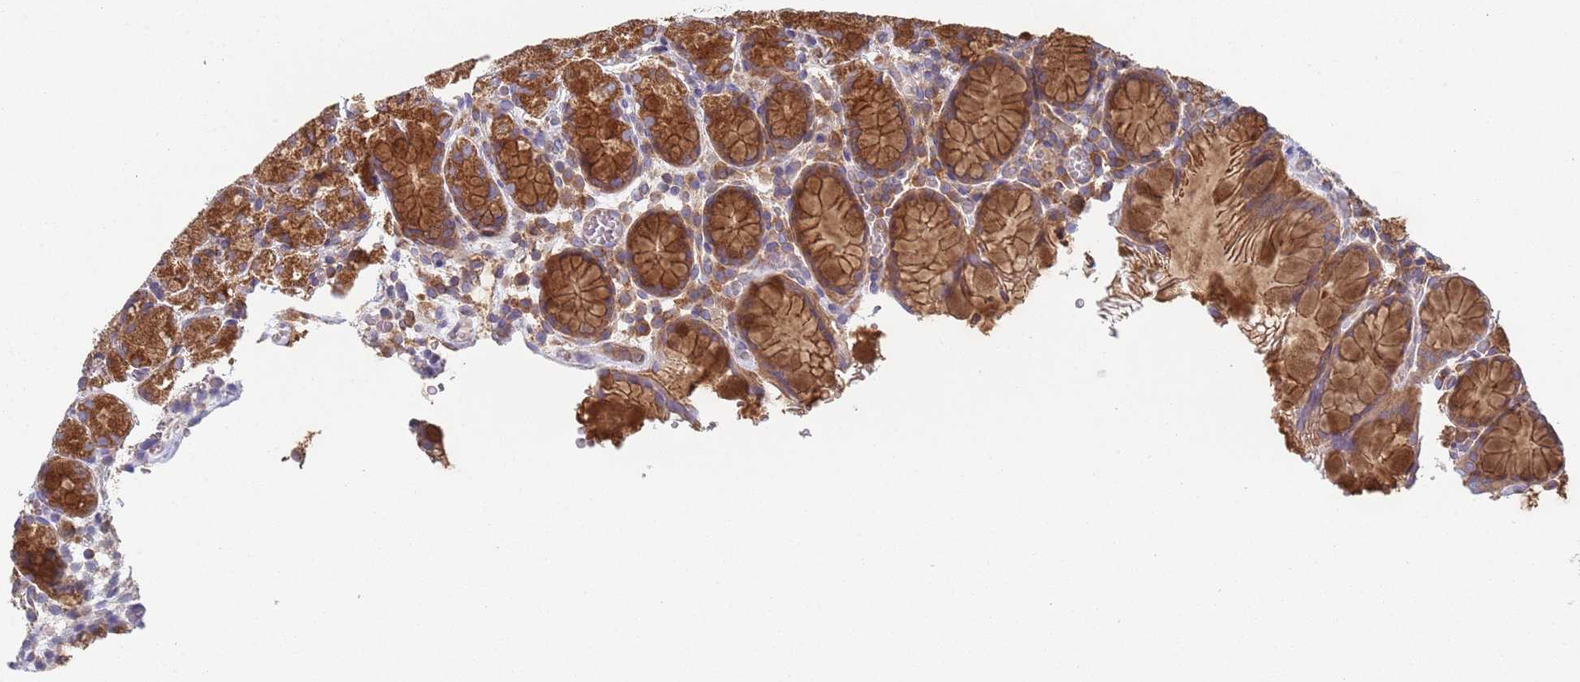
{"staining": {"intensity": "strong", "quantity": ">75%", "location": "cytoplasmic/membranous"}, "tissue": "stomach", "cell_type": "Glandular cells", "image_type": "normal", "snomed": [{"axis": "morphology", "description": "Normal tissue, NOS"}, {"axis": "topography", "description": "Stomach, upper"}, {"axis": "topography", "description": "Stomach"}], "caption": "A high amount of strong cytoplasmic/membranous expression is appreciated in approximately >75% of glandular cells in unremarkable stomach.", "gene": "GDI1", "patient": {"sex": "male", "age": 62}}